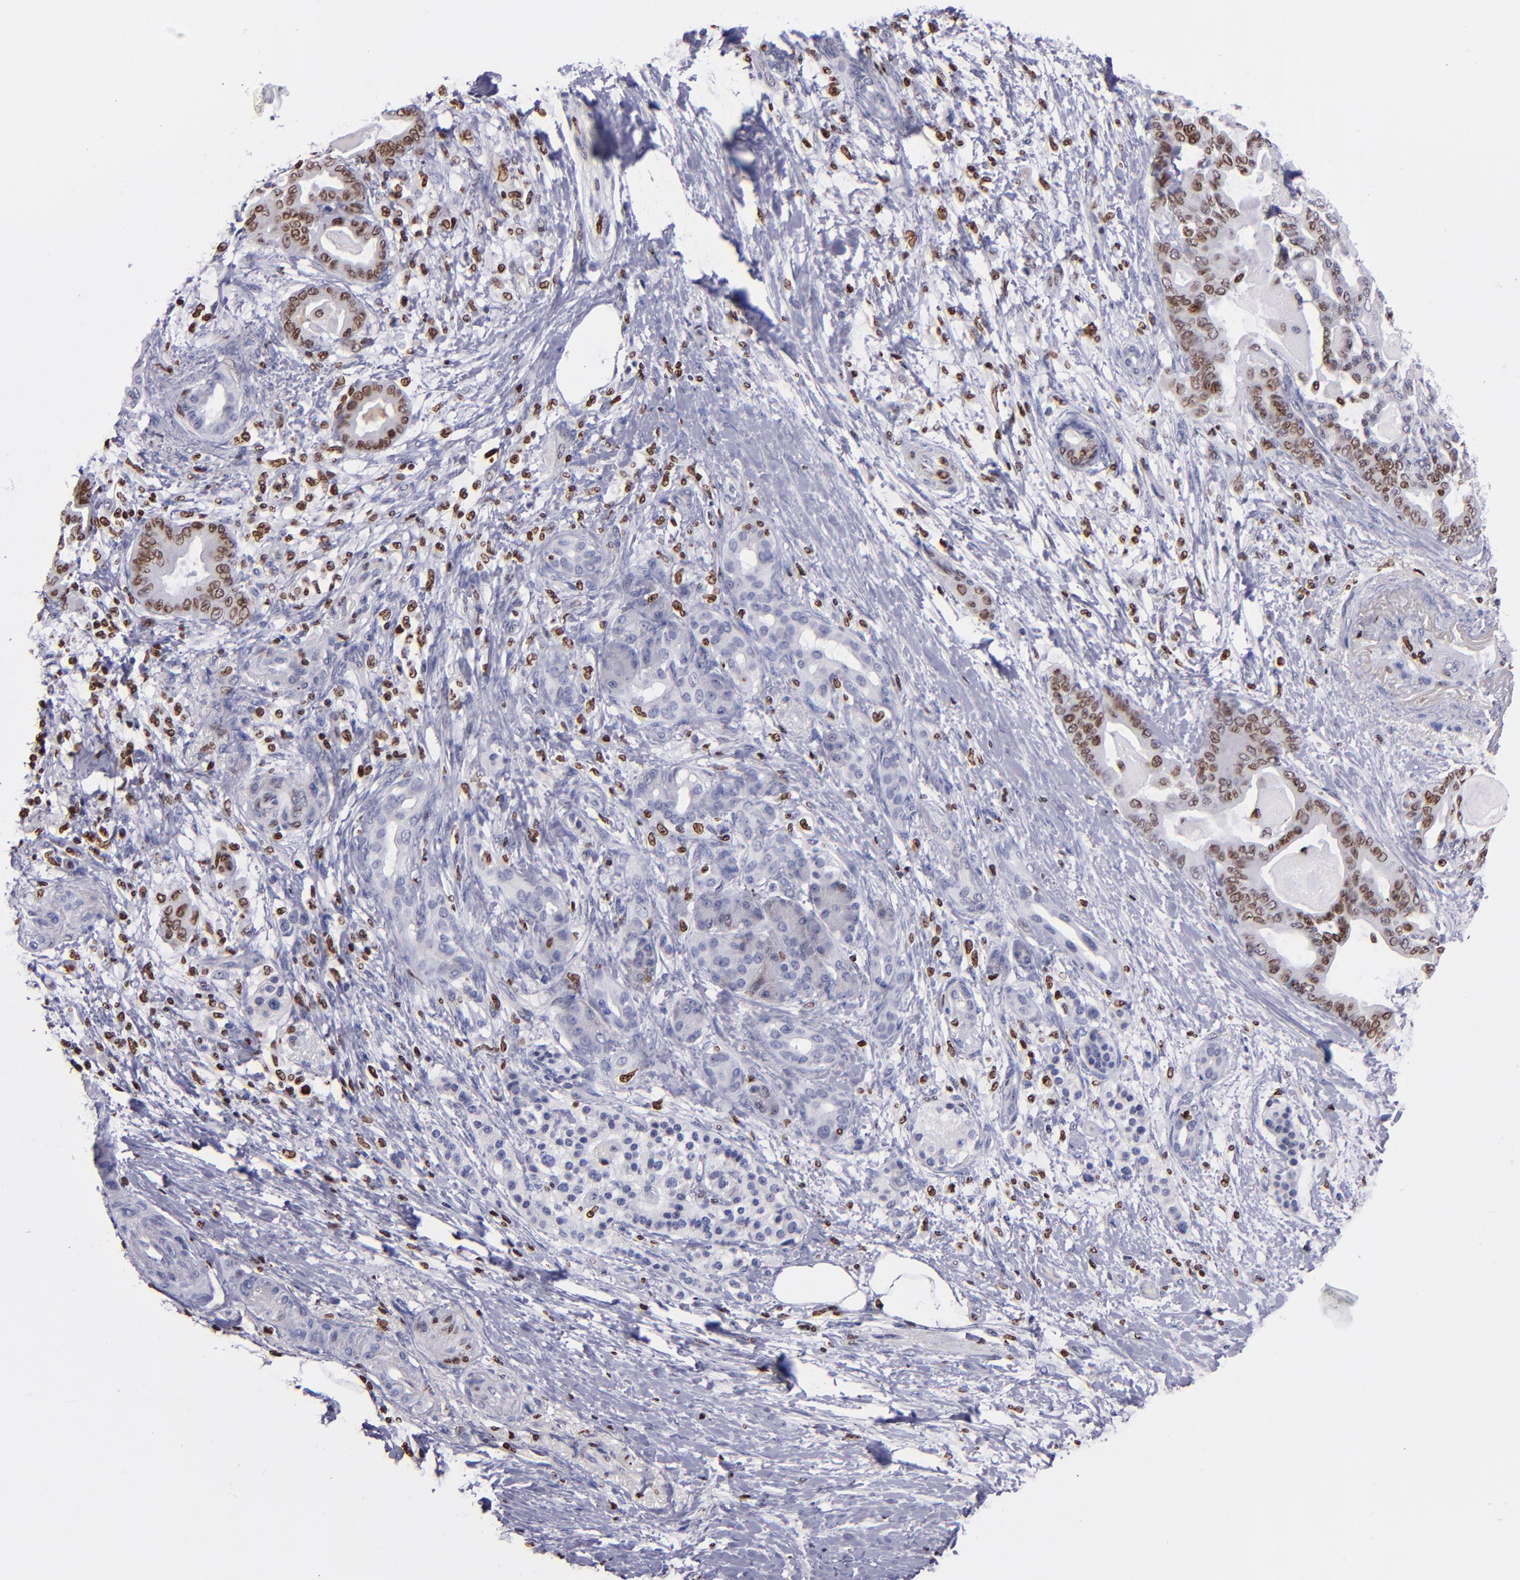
{"staining": {"intensity": "weak", "quantity": "25%-75%", "location": "nuclear"}, "tissue": "pancreatic cancer", "cell_type": "Tumor cells", "image_type": "cancer", "snomed": [{"axis": "morphology", "description": "Adenocarcinoma, NOS"}, {"axis": "topography", "description": "Pancreas"}], "caption": "DAB immunohistochemical staining of human pancreatic adenocarcinoma shows weak nuclear protein staining in approximately 25%-75% of tumor cells.", "gene": "CDKL5", "patient": {"sex": "male", "age": 63}}